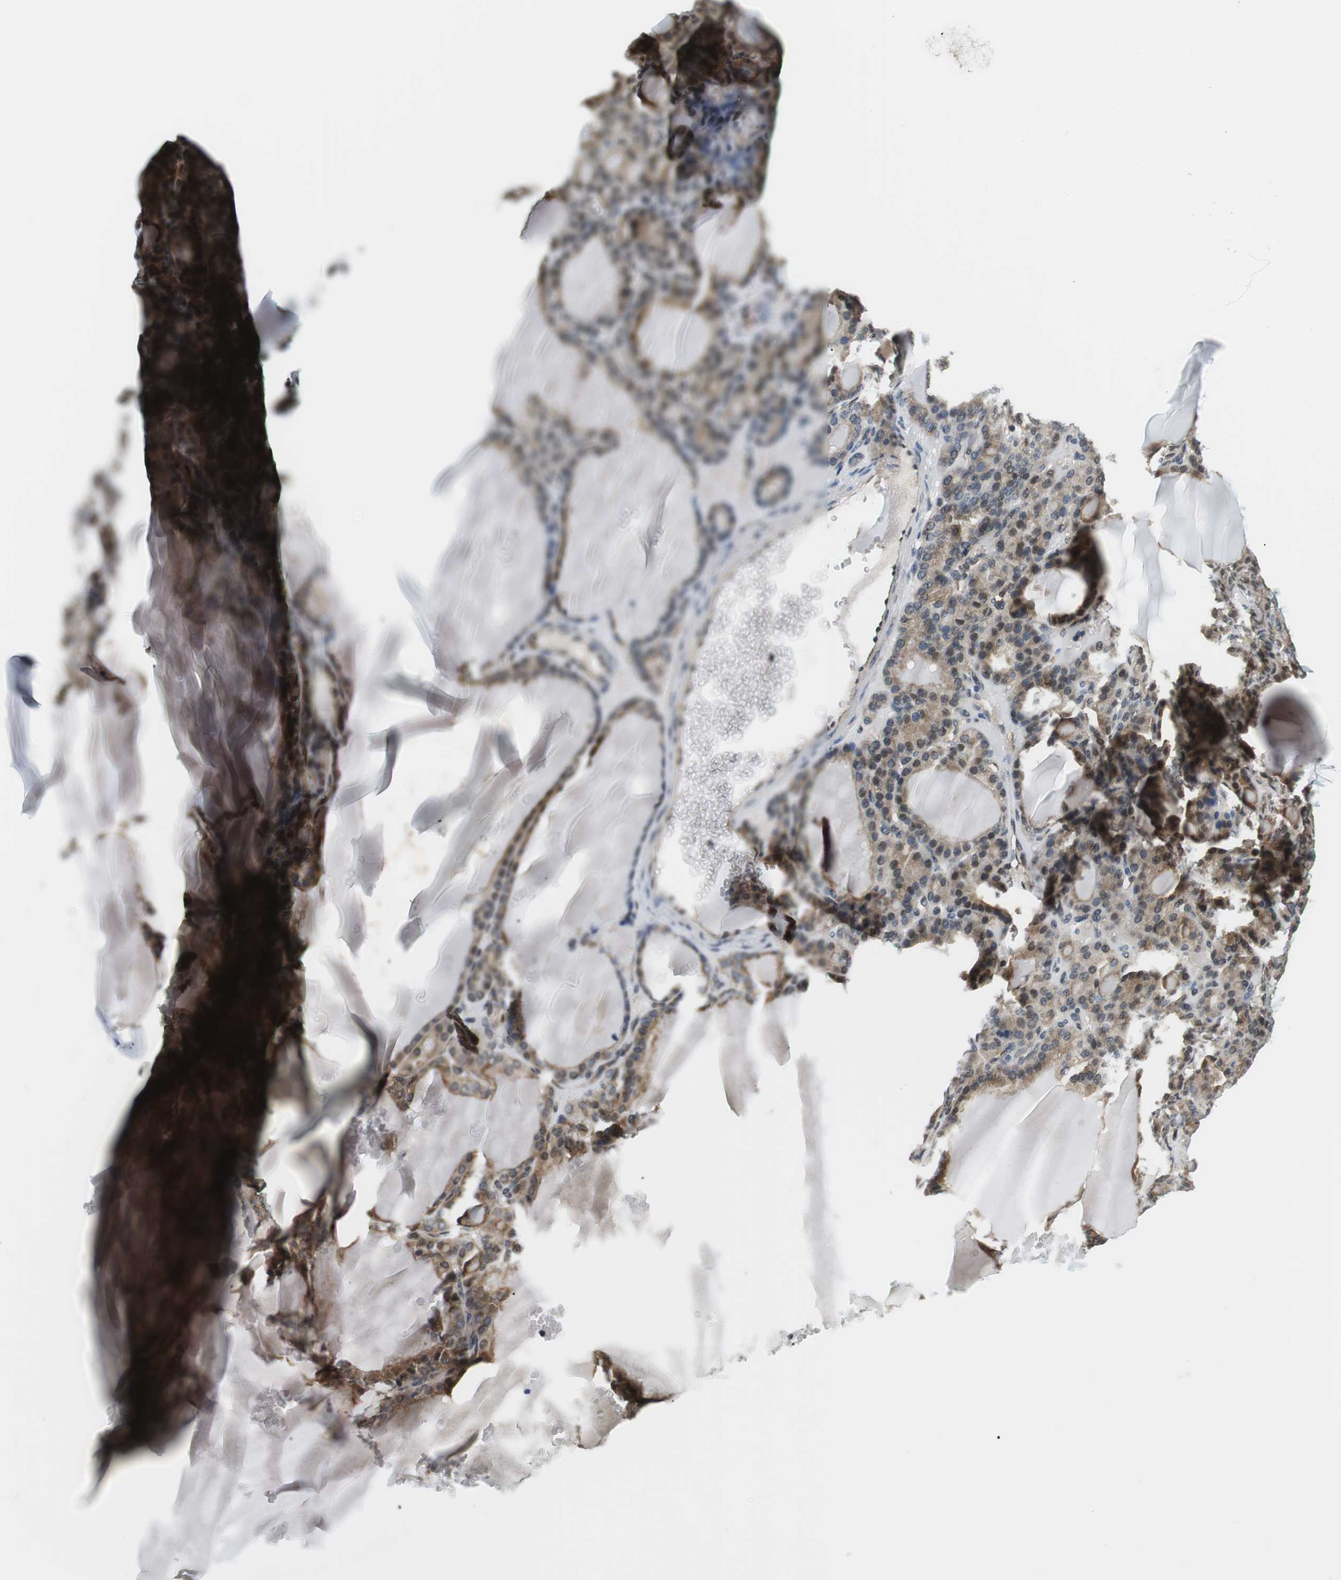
{"staining": {"intensity": "strong", "quantity": ">75%", "location": "cytoplasmic/membranous,nuclear"}, "tissue": "thyroid gland", "cell_type": "Glandular cells", "image_type": "normal", "snomed": [{"axis": "morphology", "description": "Normal tissue, NOS"}, {"axis": "topography", "description": "Thyroid gland"}], "caption": "Approximately >75% of glandular cells in unremarkable human thyroid gland show strong cytoplasmic/membranous,nuclear protein expression as visualized by brown immunohistochemical staining.", "gene": "CSNK2B", "patient": {"sex": "female", "age": 28}}